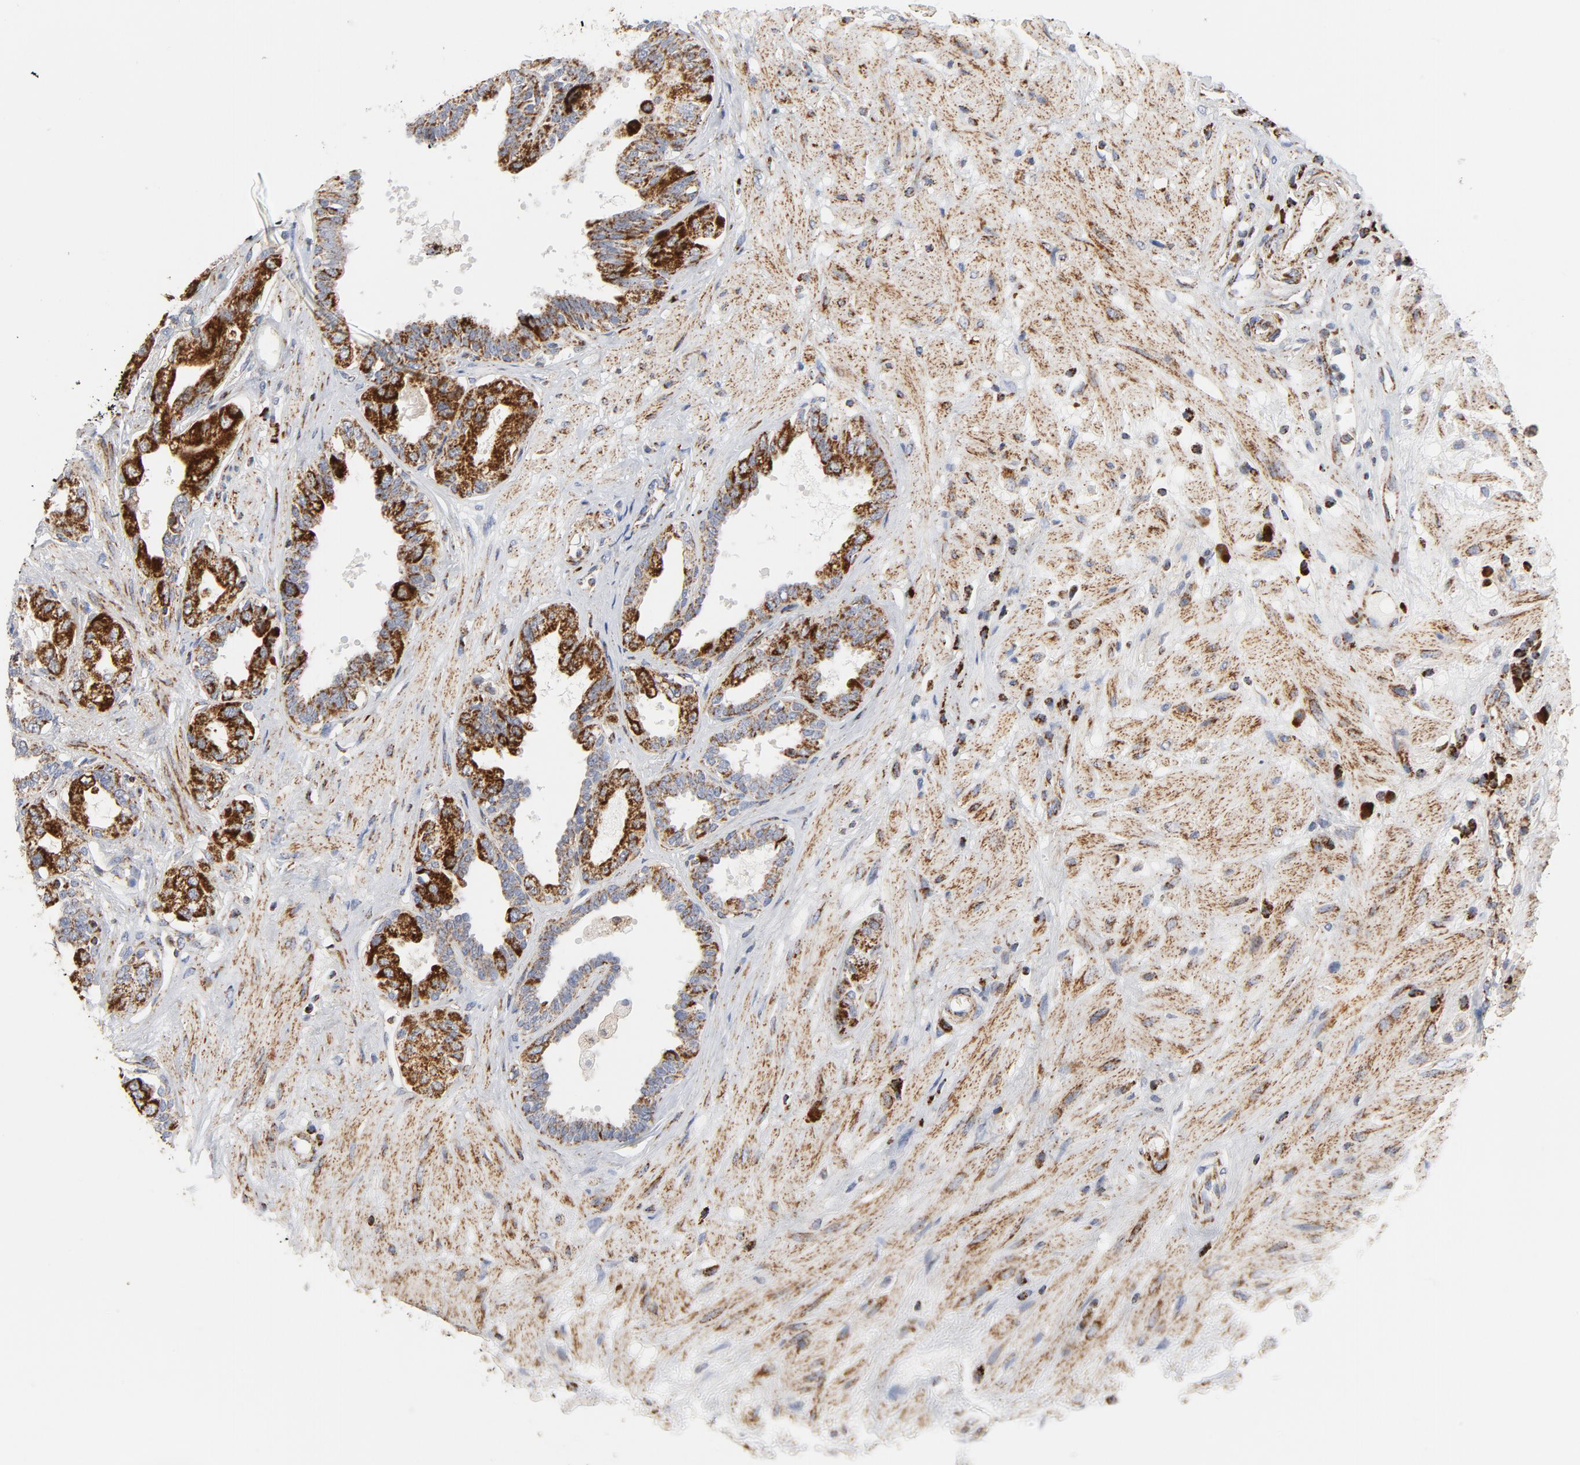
{"staining": {"intensity": "strong", "quantity": ">75%", "location": "cytoplasmic/membranous"}, "tissue": "seminal vesicle", "cell_type": "Glandular cells", "image_type": "normal", "snomed": [{"axis": "morphology", "description": "Normal tissue, NOS"}, {"axis": "topography", "description": "Seminal veicle"}], "caption": "The histopathology image shows a brown stain indicating the presence of a protein in the cytoplasmic/membranous of glandular cells in seminal vesicle. (DAB IHC with brightfield microscopy, high magnification).", "gene": "CYCS", "patient": {"sex": "male", "age": 61}}